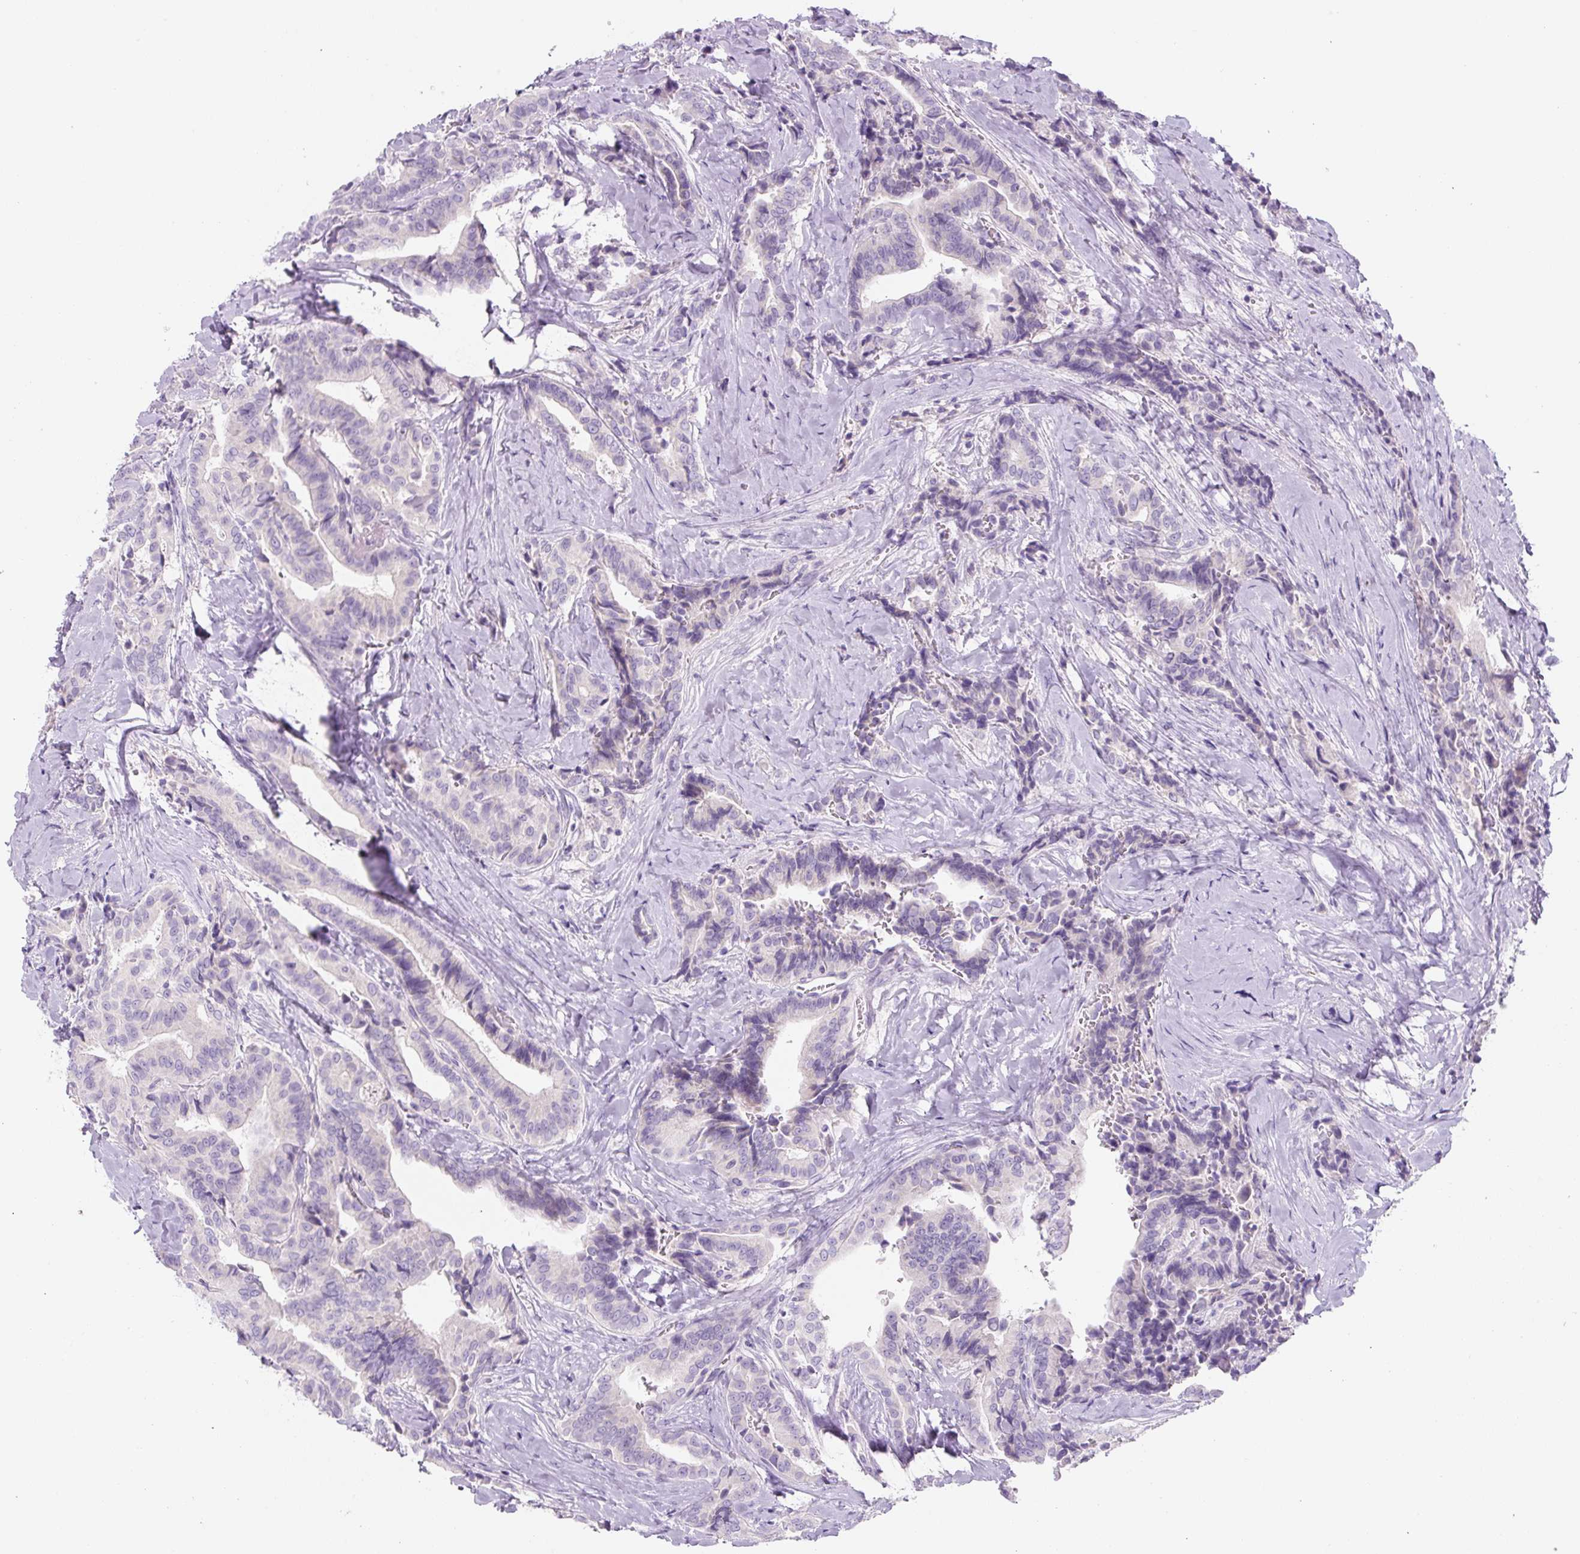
{"staining": {"intensity": "negative", "quantity": "none", "location": "none"}, "tissue": "thyroid cancer", "cell_type": "Tumor cells", "image_type": "cancer", "snomed": [{"axis": "morphology", "description": "Papillary adenocarcinoma, NOS"}, {"axis": "topography", "description": "Thyroid gland"}], "caption": "Immunohistochemical staining of human papillary adenocarcinoma (thyroid) displays no significant staining in tumor cells.", "gene": "YIF1B", "patient": {"sex": "male", "age": 61}}